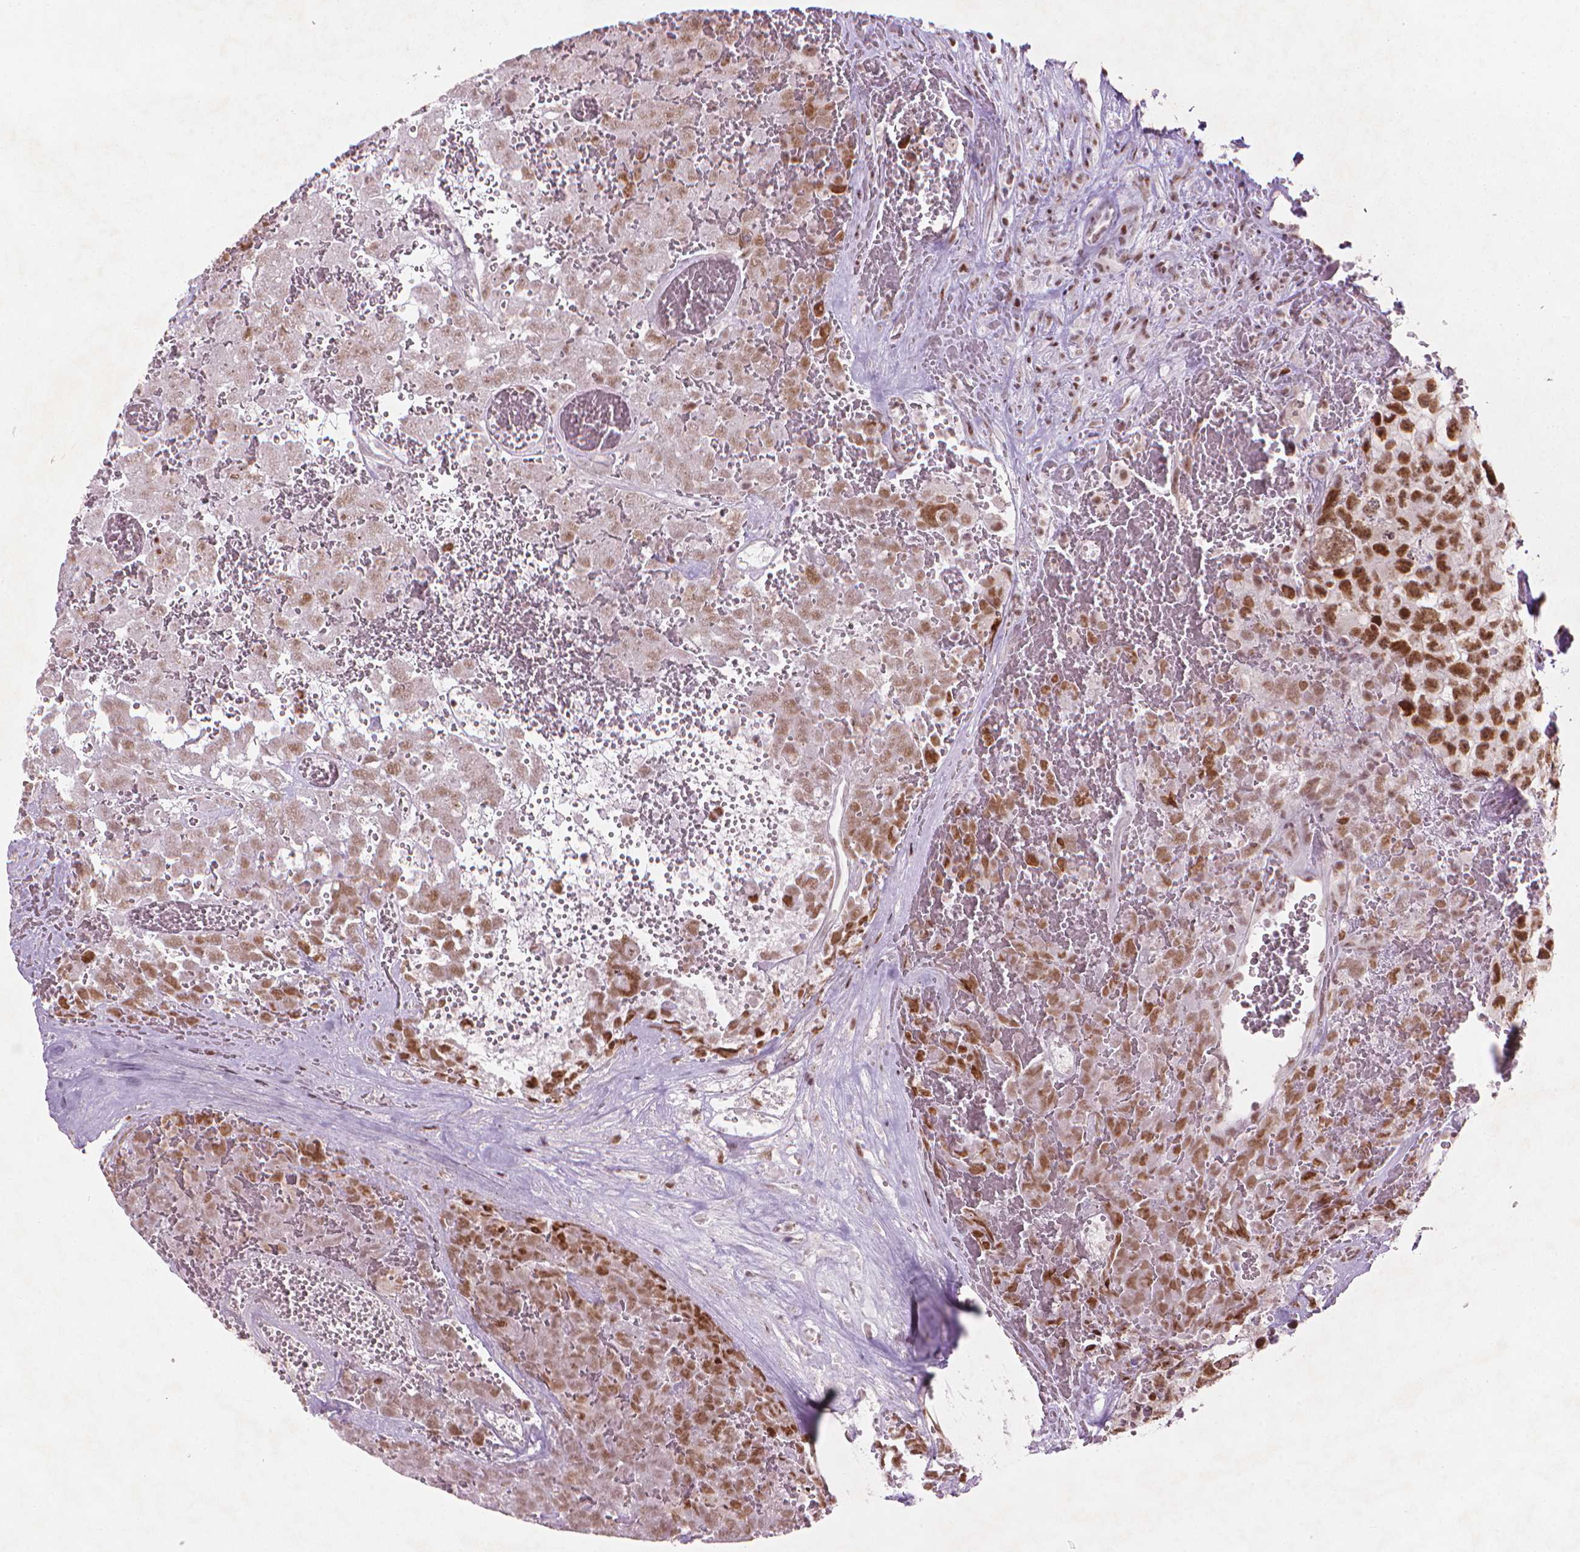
{"staining": {"intensity": "moderate", "quantity": ">75%", "location": "nuclear"}, "tissue": "testis cancer", "cell_type": "Tumor cells", "image_type": "cancer", "snomed": [{"axis": "morphology", "description": "Carcinoma, Embryonal, NOS"}, {"axis": "topography", "description": "Testis"}], "caption": "Testis cancer stained with DAB IHC displays medium levels of moderate nuclear staining in approximately >75% of tumor cells.", "gene": "HES7", "patient": {"sex": "male", "age": 18}}